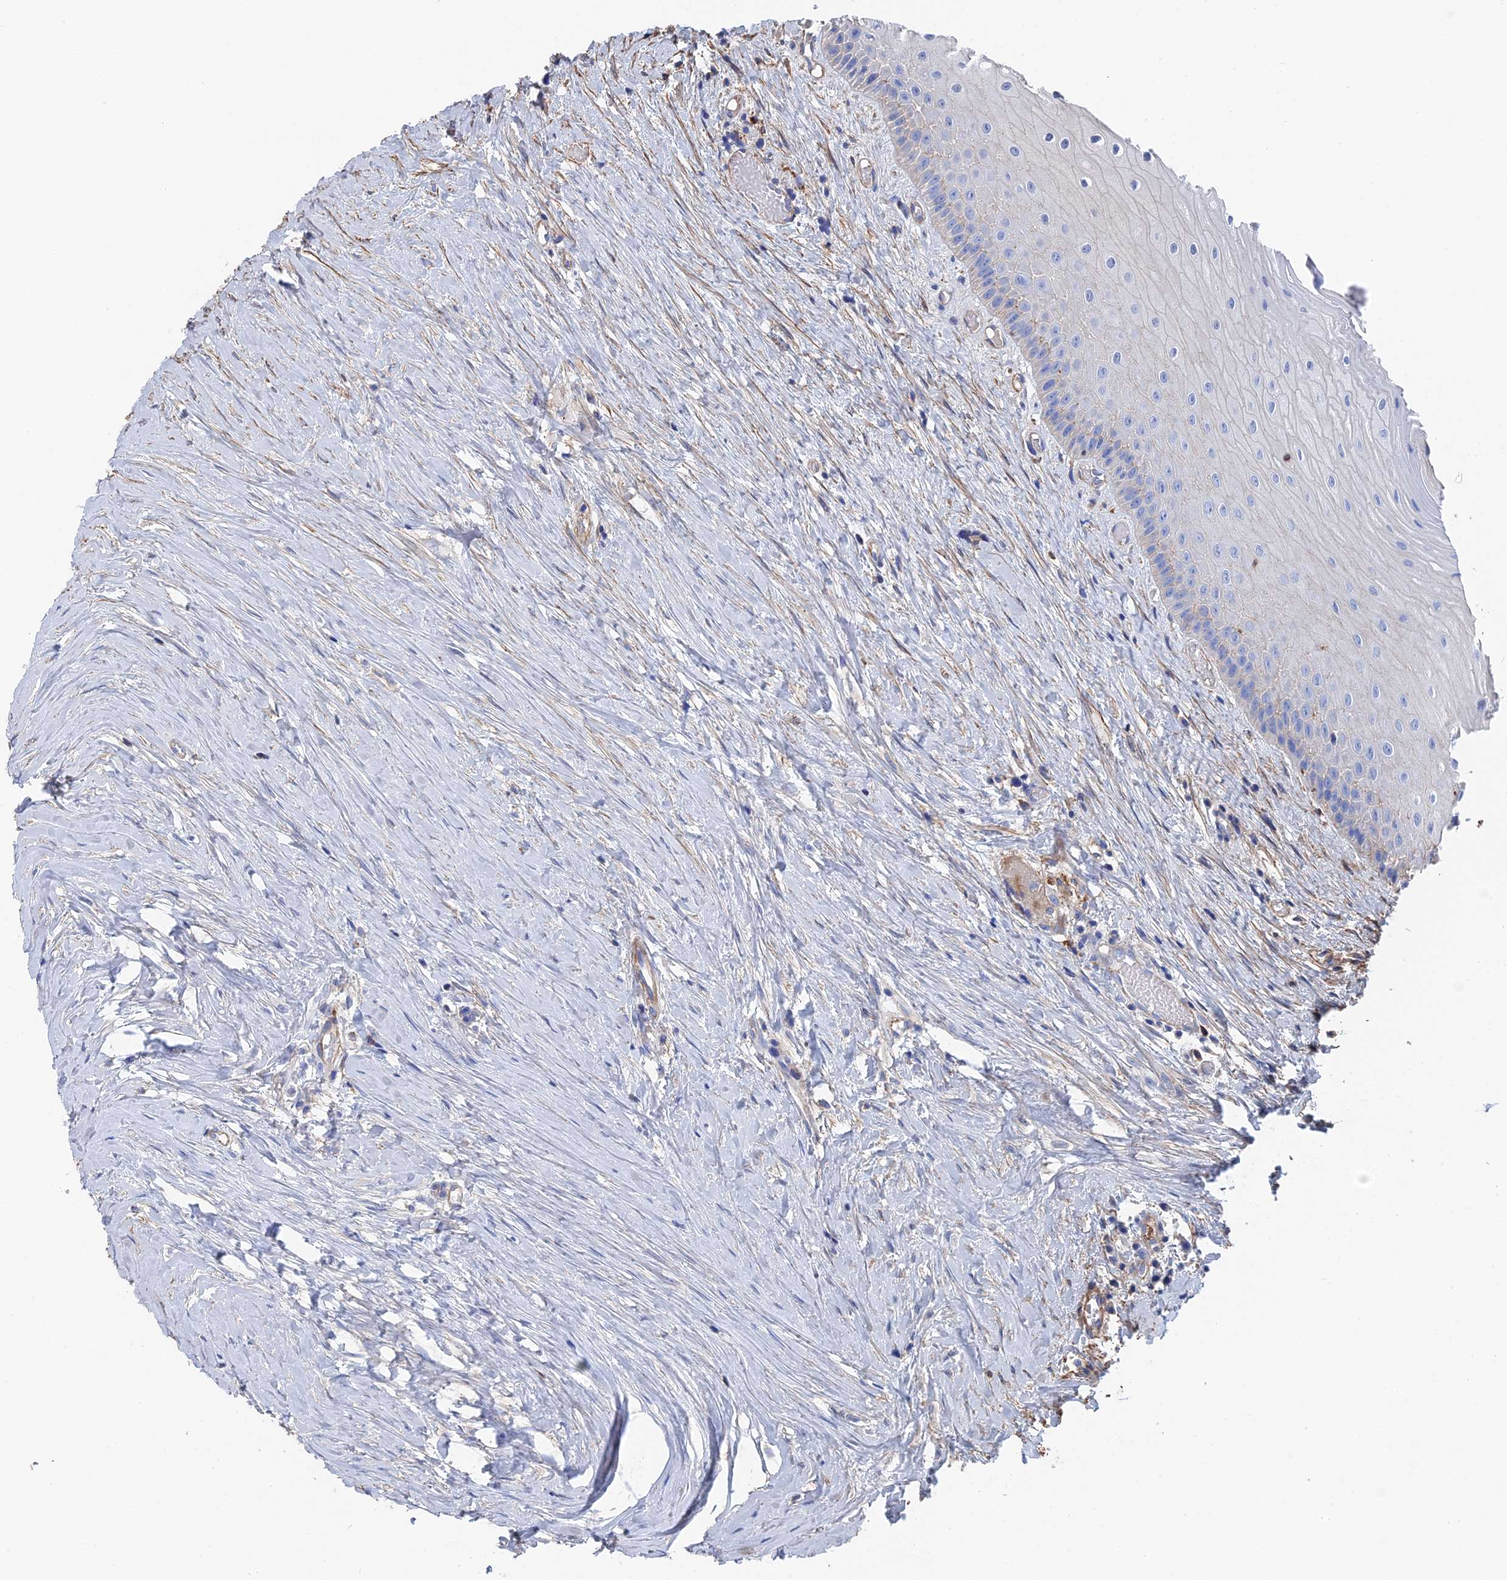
{"staining": {"intensity": "negative", "quantity": "none", "location": "none"}, "tissue": "oral mucosa", "cell_type": "Squamous epithelial cells", "image_type": "normal", "snomed": [{"axis": "morphology", "description": "Normal tissue, NOS"}, {"axis": "topography", "description": "Skeletal muscle"}, {"axis": "topography", "description": "Oral tissue"}, {"axis": "topography", "description": "Peripheral nerve tissue"}], "caption": "Micrograph shows no protein staining in squamous epithelial cells of unremarkable oral mucosa. Brightfield microscopy of IHC stained with DAB (brown) and hematoxylin (blue), captured at high magnification.", "gene": "STRA6", "patient": {"sex": "female", "age": 84}}